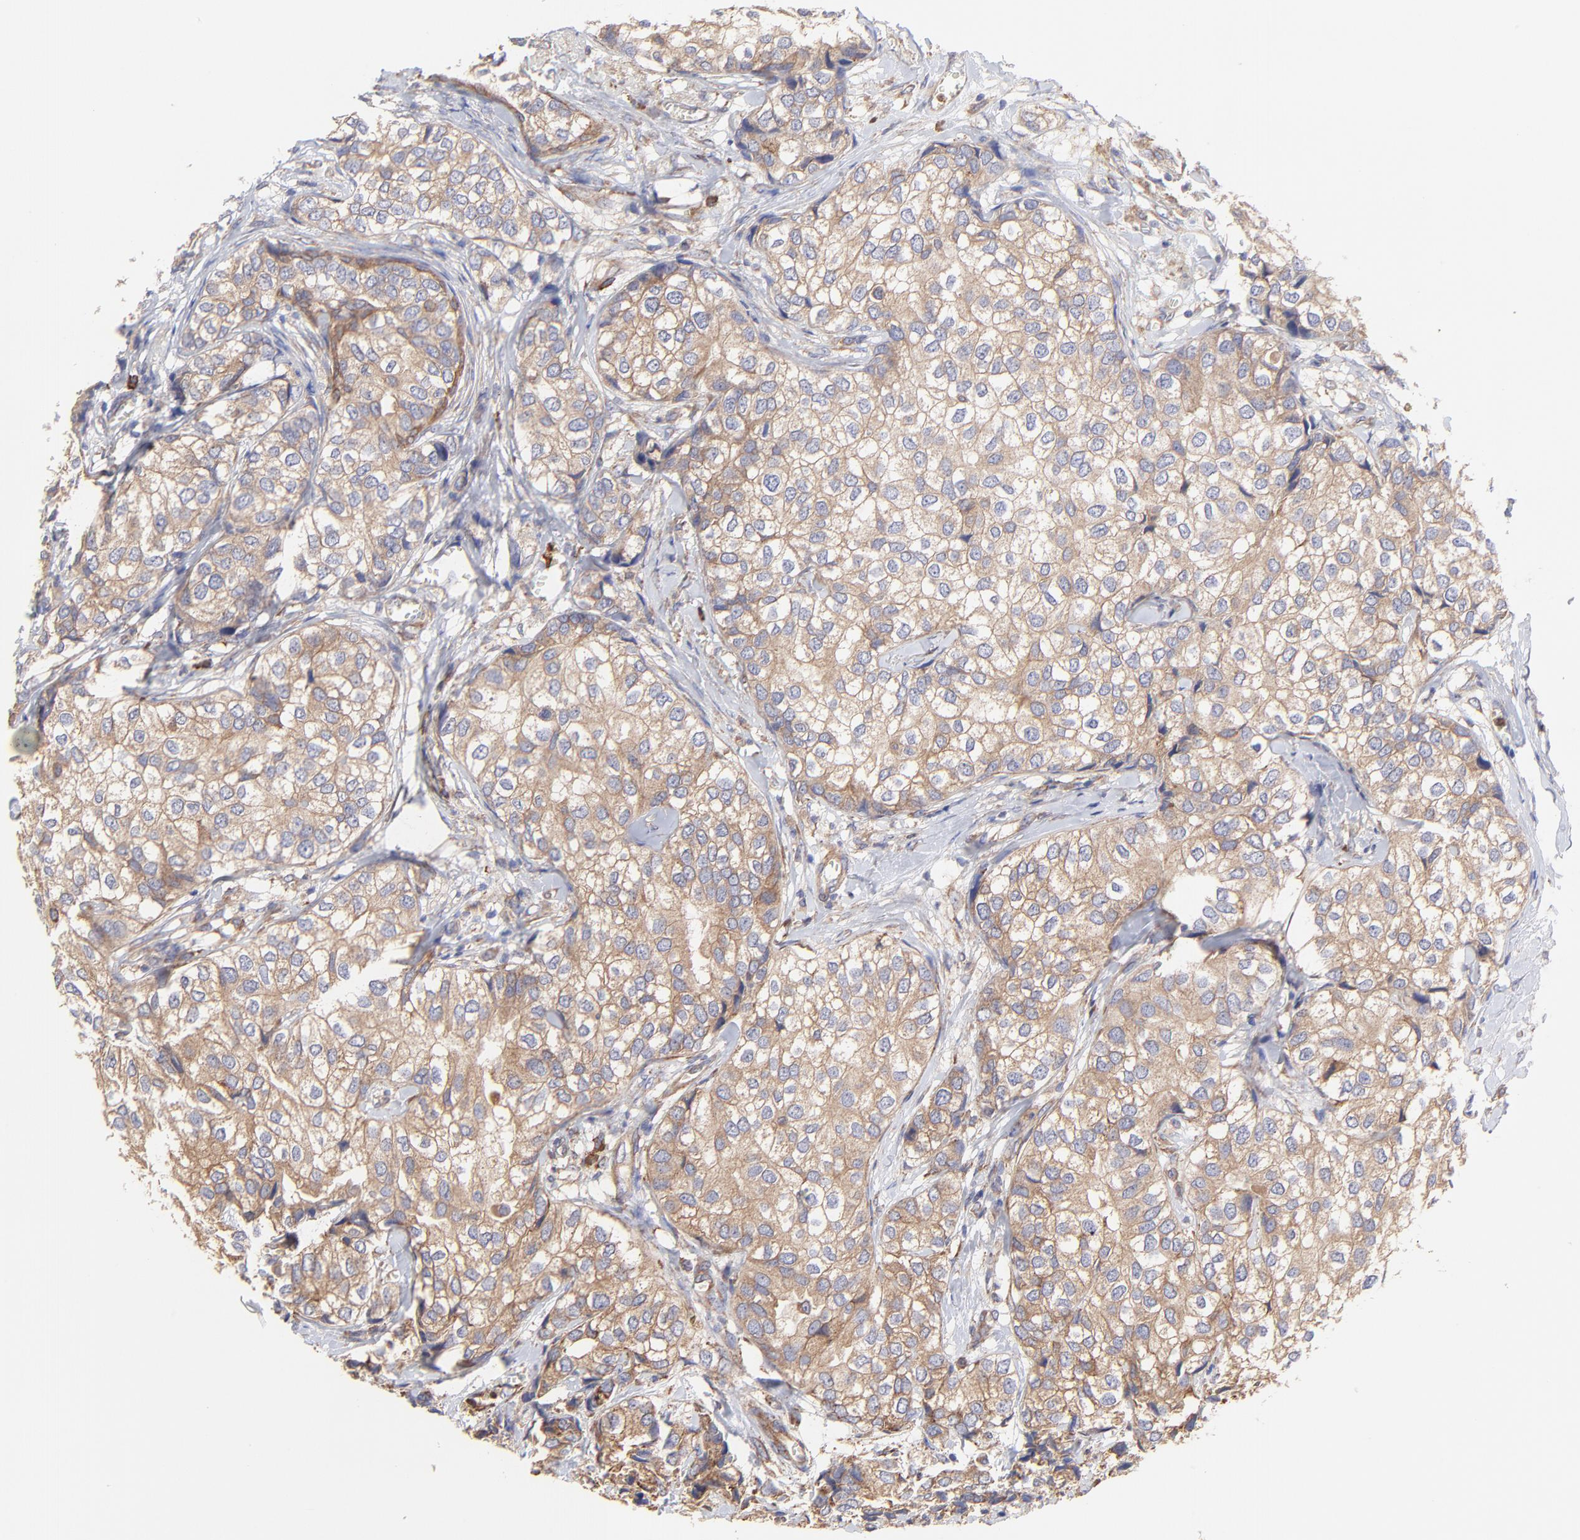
{"staining": {"intensity": "moderate", "quantity": ">75%", "location": "cytoplasmic/membranous"}, "tissue": "breast cancer", "cell_type": "Tumor cells", "image_type": "cancer", "snomed": [{"axis": "morphology", "description": "Duct carcinoma"}, {"axis": "topography", "description": "Breast"}], "caption": "IHC of human breast cancer (invasive ductal carcinoma) shows medium levels of moderate cytoplasmic/membranous staining in about >75% of tumor cells.", "gene": "PFKM", "patient": {"sex": "female", "age": 68}}